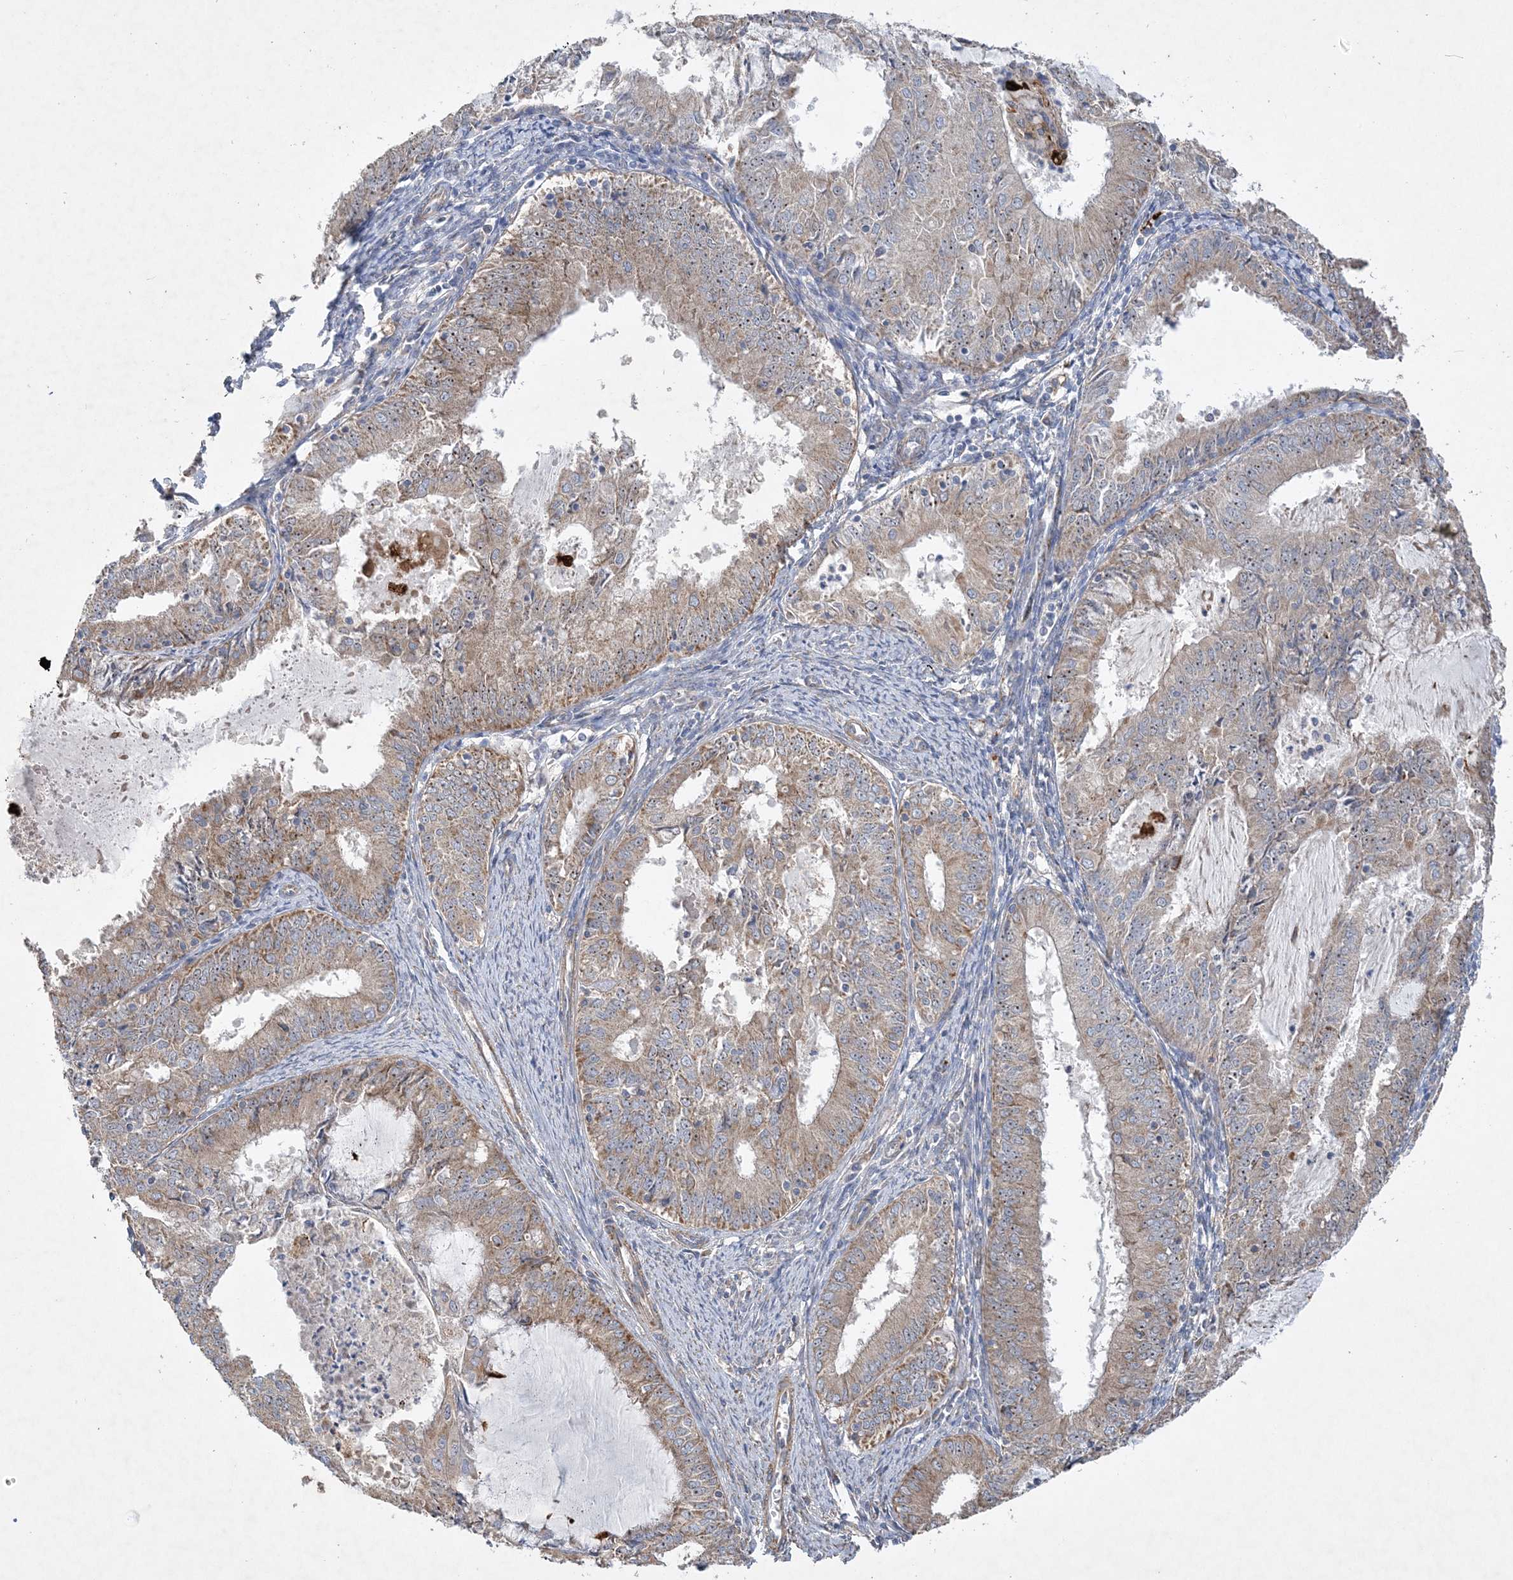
{"staining": {"intensity": "moderate", "quantity": "25%-75%", "location": "cytoplasmic/membranous,nuclear"}, "tissue": "endometrial cancer", "cell_type": "Tumor cells", "image_type": "cancer", "snomed": [{"axis": "morphology", "description": "Adenocarcinoma, NOS"}, {"axis": "topography", "description": "Endometrium"}], "caption": "This is a photomicrograph of immunohistochemistry staining of endometrial cancer, which shows moderate expression in the cytoplasmic/membranous and nuclear of tumor cells.", "gene": "FEZ2", "patient": {"sex": "female", "age": 57}}